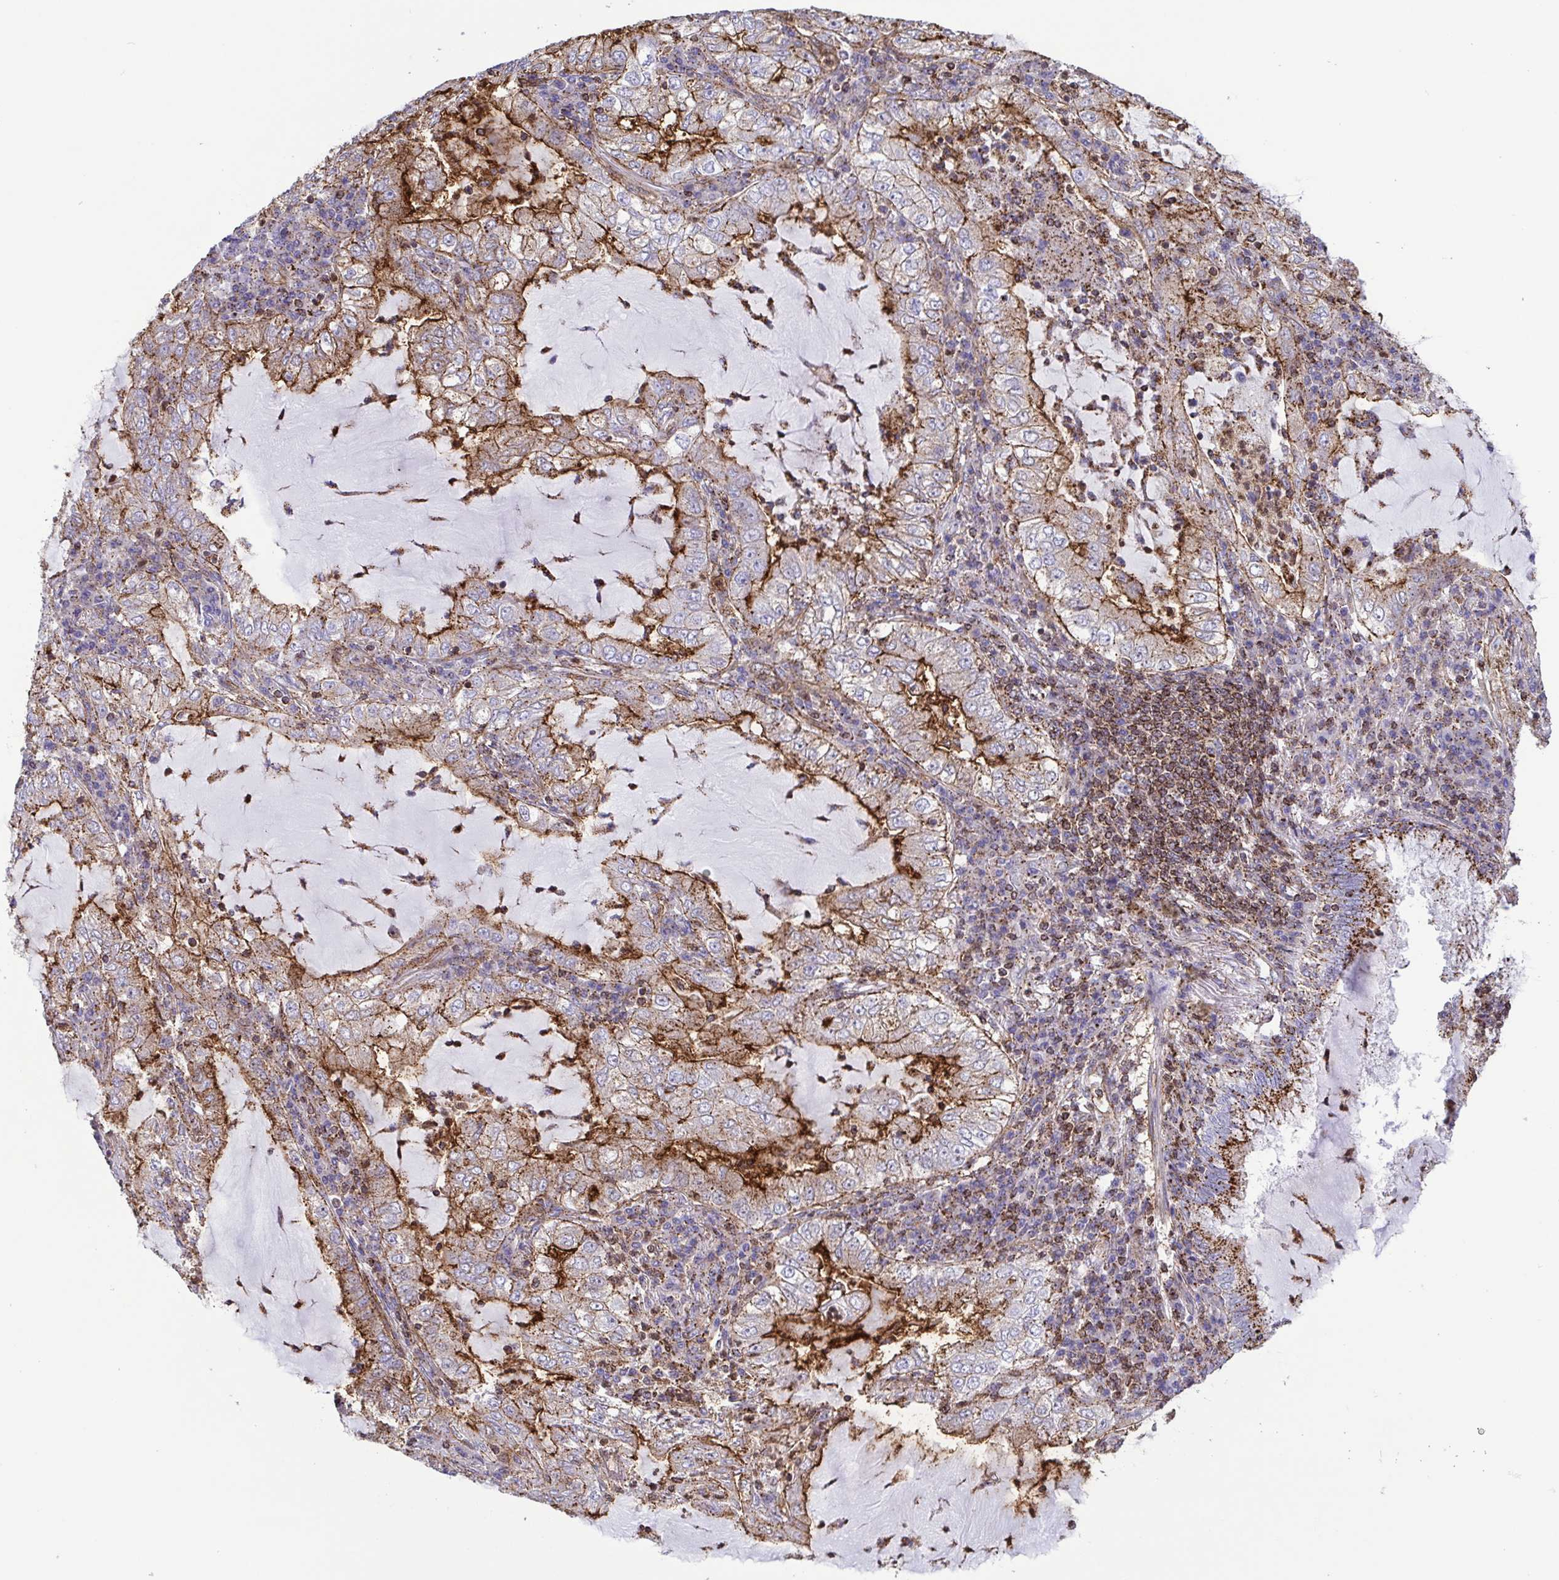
{"staining": {"intensity": "moderate", "quantity": "25%-75%", "location": "cytoplasmic/membranous"}, "tissue": "lung cancer", "cell_type": "Tumor cells", "image_type": "cancer", "snomed": [{"axis": "morphology", "description": "Adenocarcinoma, NOS"}, {"axis": "topography", "description": "Lung"}], "caption": "Tumor cells demonstrate medium levels of moderate cytoplasmic/membranous staining in about 25%-75% of cells in human lung cancer (adenocarcinoma).", "gene": "CHMP1B", "patient": {"sex": "female", "age": 73}}